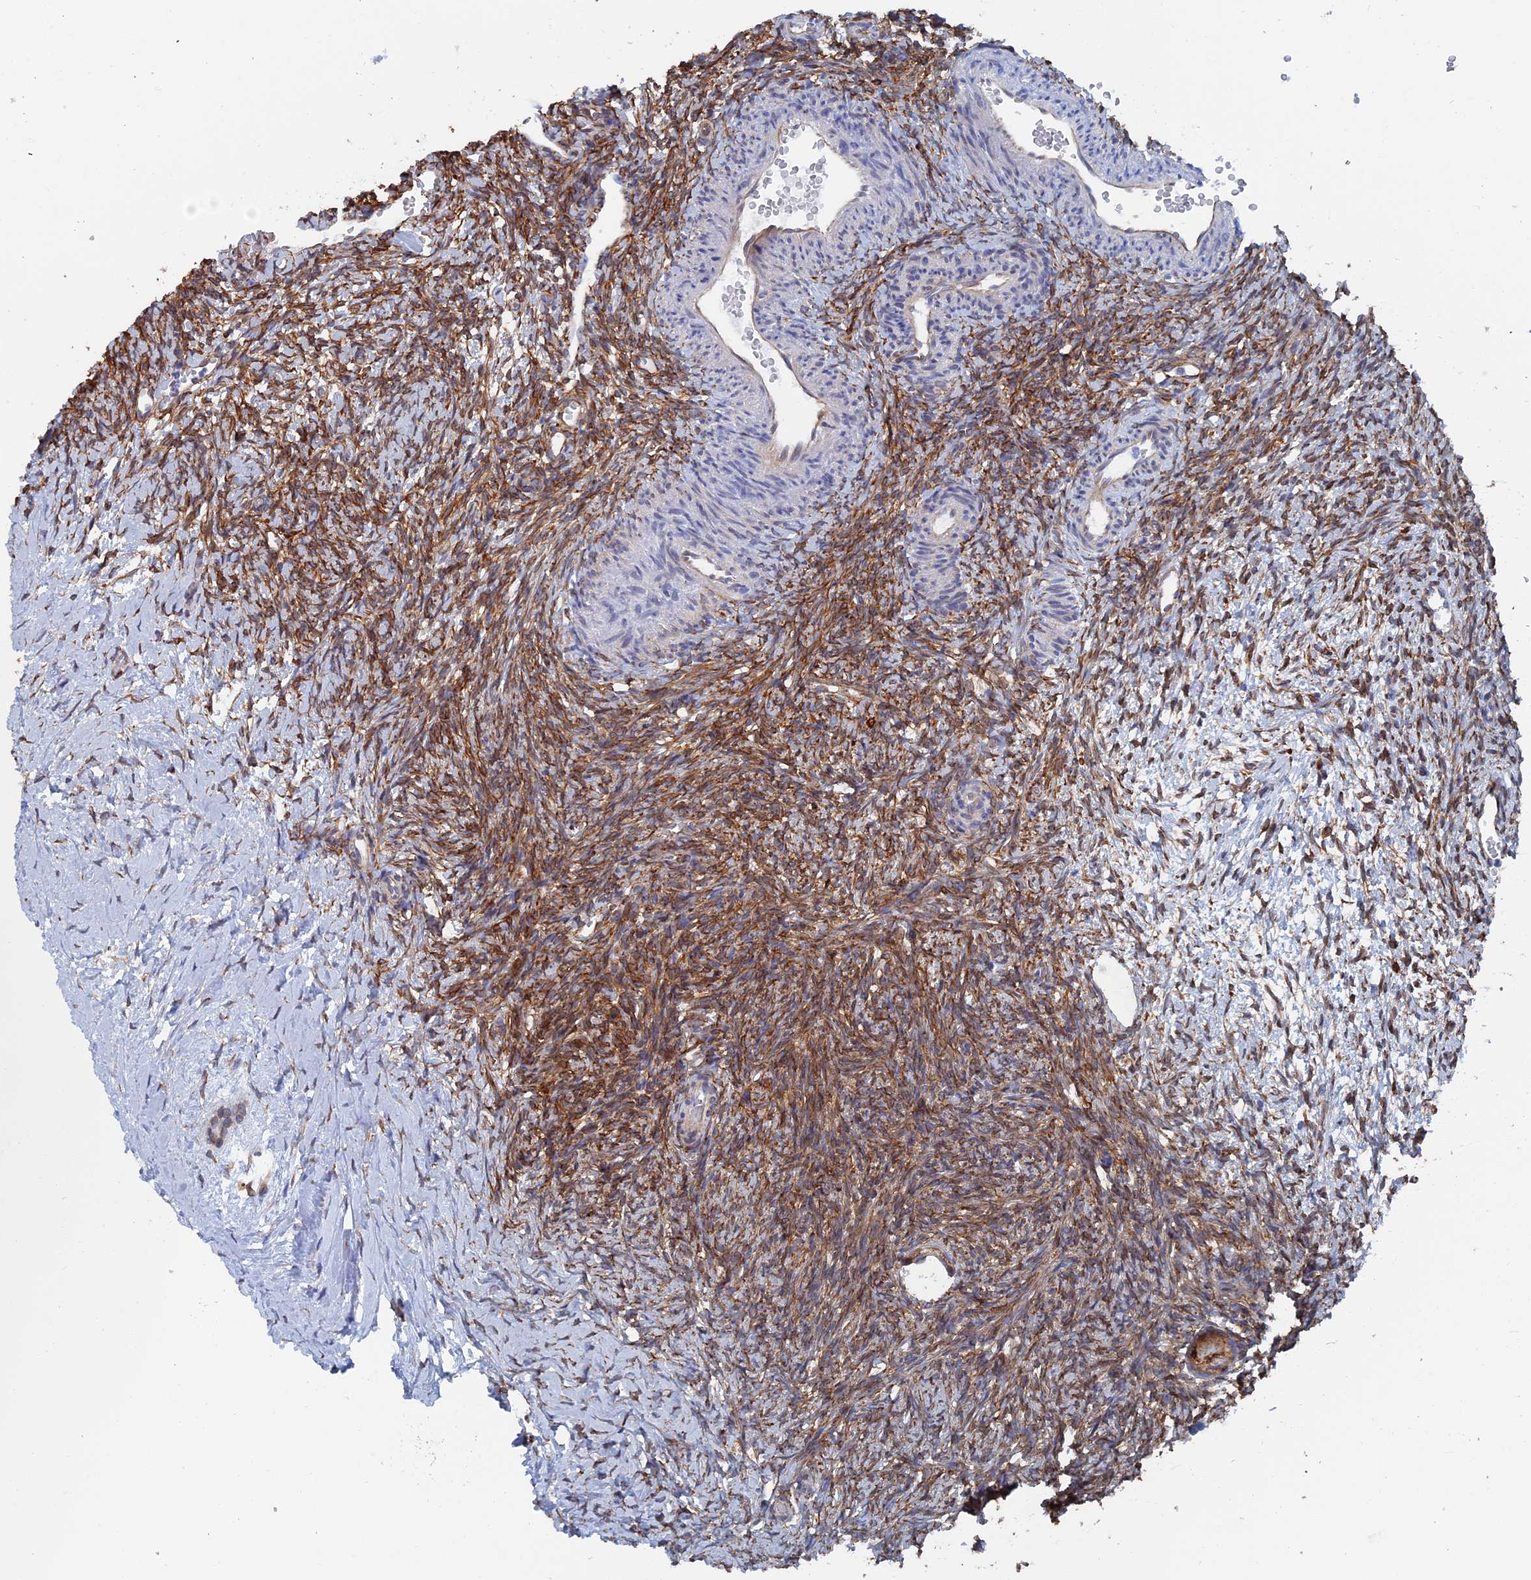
{"staining": {"intensity": "moderate", "quantity": ">75%", "location": "cytoplasmic/membranous"}, "tissue": "ovary", "cell_type": "Follicle cells", "image_type": "normal", "snomed": [{"axis": "morphology", "description": "Normal tissue, NOS"}, {"axis": "topography", "description": "Ovary"}], "caption": "Normal ovary displays moderate cytoplasmic/membranous staining in about >75% of follicle cells The protein is stained brown, and the nuclei are stained in blue (DAB IHC with brightfield microscopy, high magnification)..", "gene": "COG7", "patient": {"sex": "female", "age": 39}}